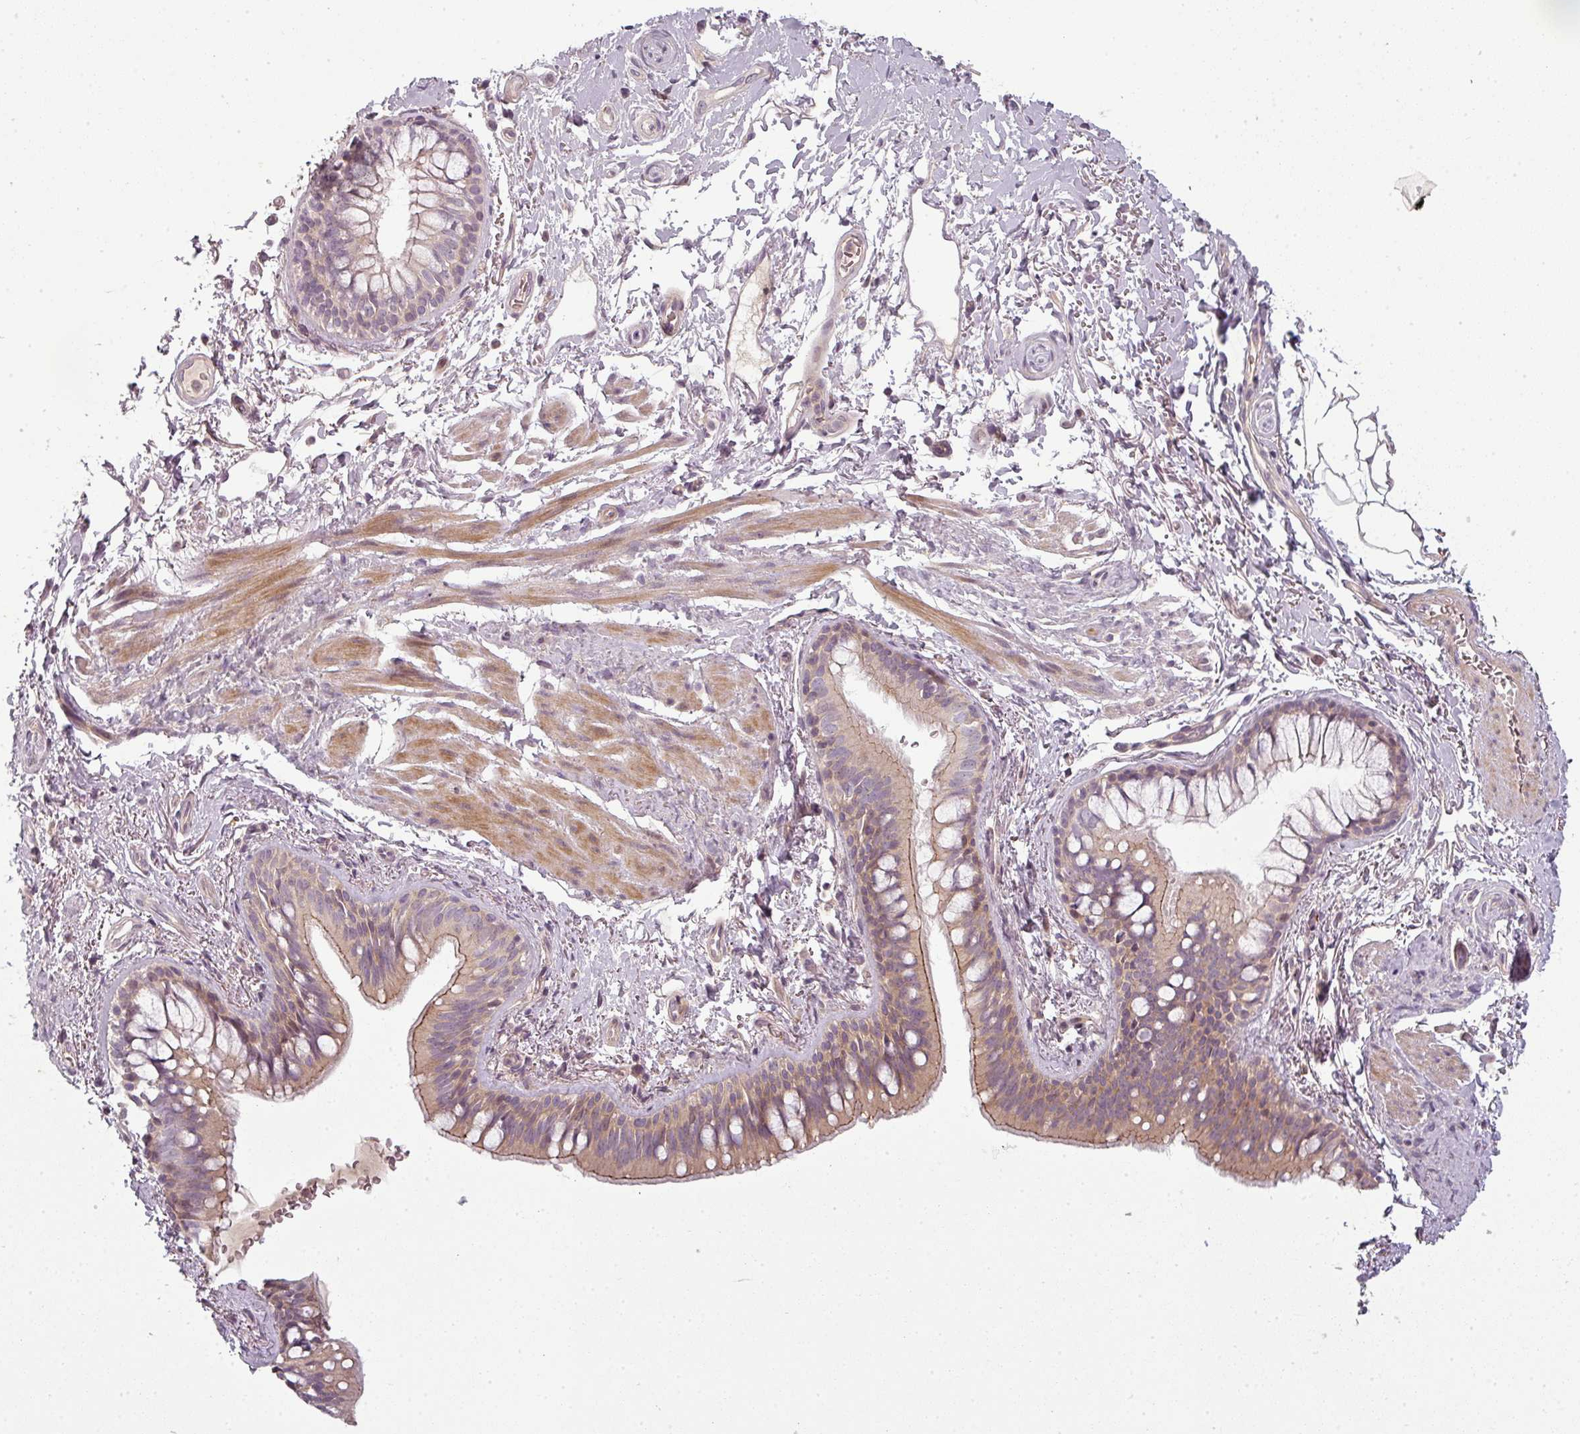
{"staining": {"intensity": "weak", "quantity": "<25%", "location": "cytoplasmic/membranous"}, "tissue": "bronchus", "cell_type": "Respiratory epithelial cells", "image_type": "normal", "snomed": [{"axis": "morphology", "description": "Normal tissue, NOS"}, {"axis": "topography", "description": "Lymph node"}, {"axis": "topography", "description": "Cartilage tissue"}, {"axis": "topography", "description": "Bronchus"}], "caption": "This is an IHC micrograph of benign bronchus. There is no staining in respiratory epithelial cells.", "gene": "SLC16A9", "patient": {"sex": "female", "age": 70}}